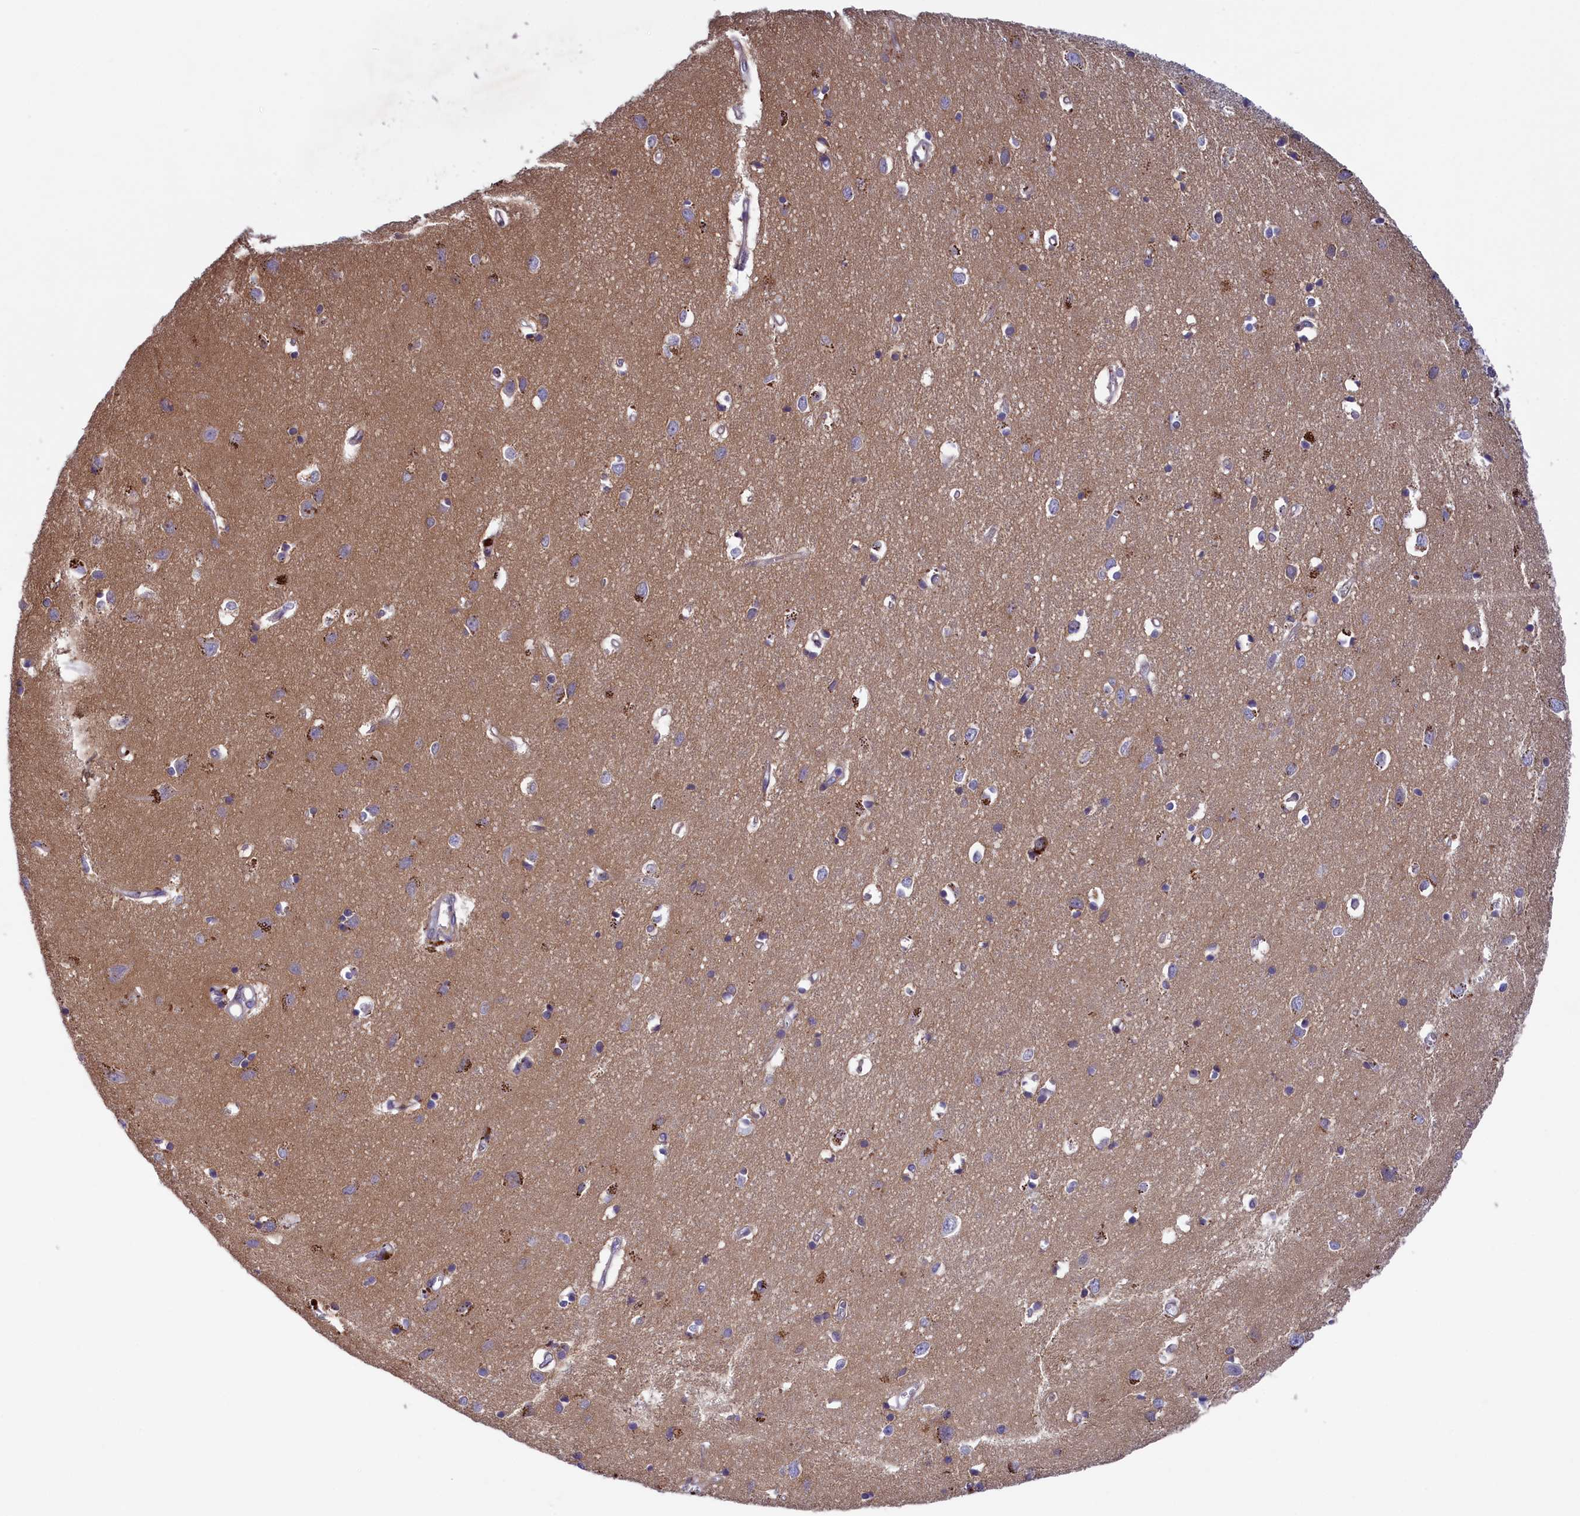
{"staining": {"intensity": "negative", "quantity": "none", "location": "none"}, "tissue": "cerebral cortex", "cell_type": "Endothelial cells", "image_type": "normal", "snomed": [{"axis": "morphology", "description": "Normal tissue, NOS"}, {"axis": "topography", "description": "Cerebral cortex"}], "caption": "Micrograph shows no significant protein staining in endothelial cells of unremarkable cerebral cortex.", "gene": "STYX", "patient": {"sex": "female", "age": 64}}